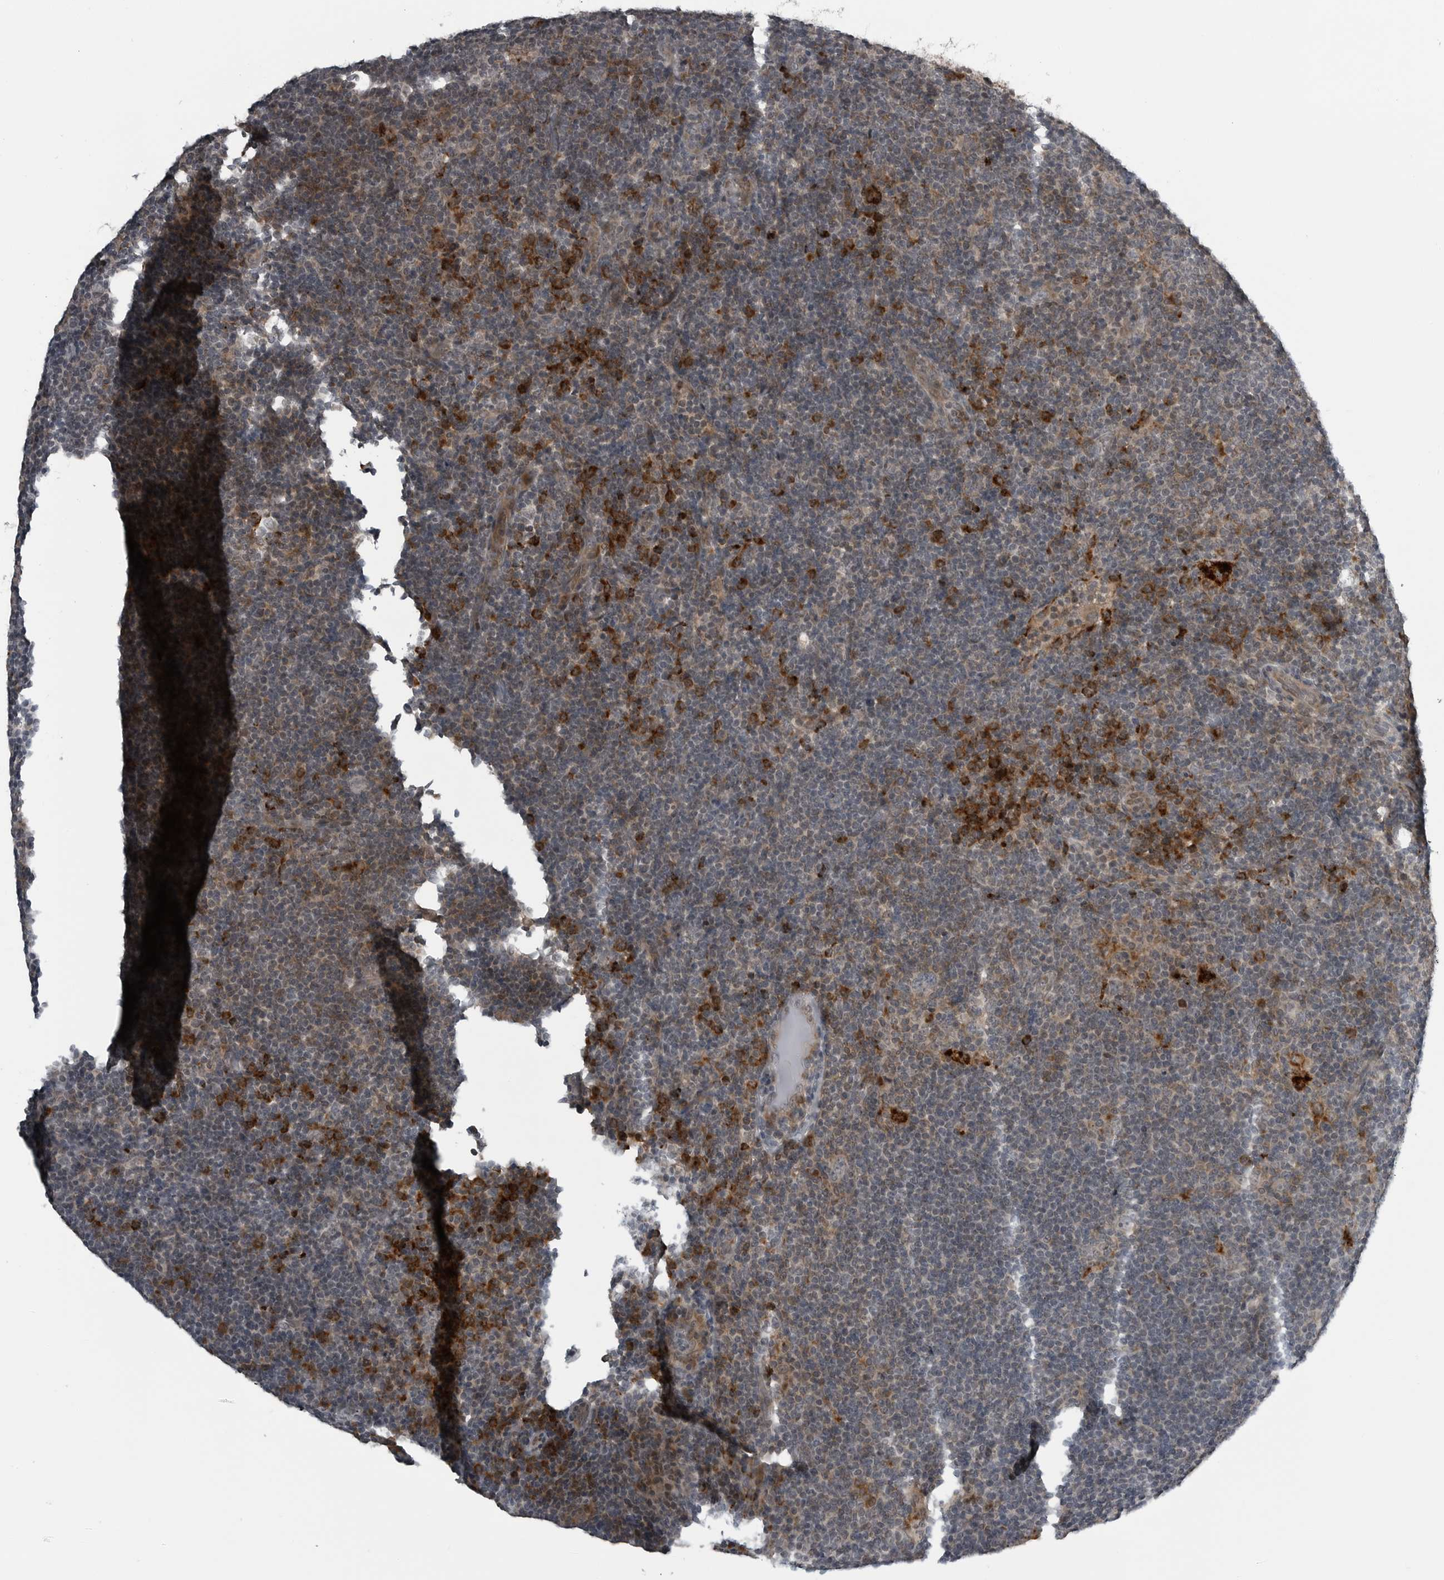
{"staining": {"intensity": "negative", "quantity": "none", "location": "none"}, "tissue": "lymphoma", "cell_type": "Tumor cells", "image_type": "cancer", "snomed": [{"axis": "morphology", "description": "Hodgkin's disease, NOS"}, {"axis": "topography", "description": "Lymph node"}], "caption": "A high-resolution histopathology image shows IHC staining of Hodgkin's disease, which demonstrates no significant positivity in tumor cells.", "gene": "GAK", "patient": {"sex": "female", "age": 57}}